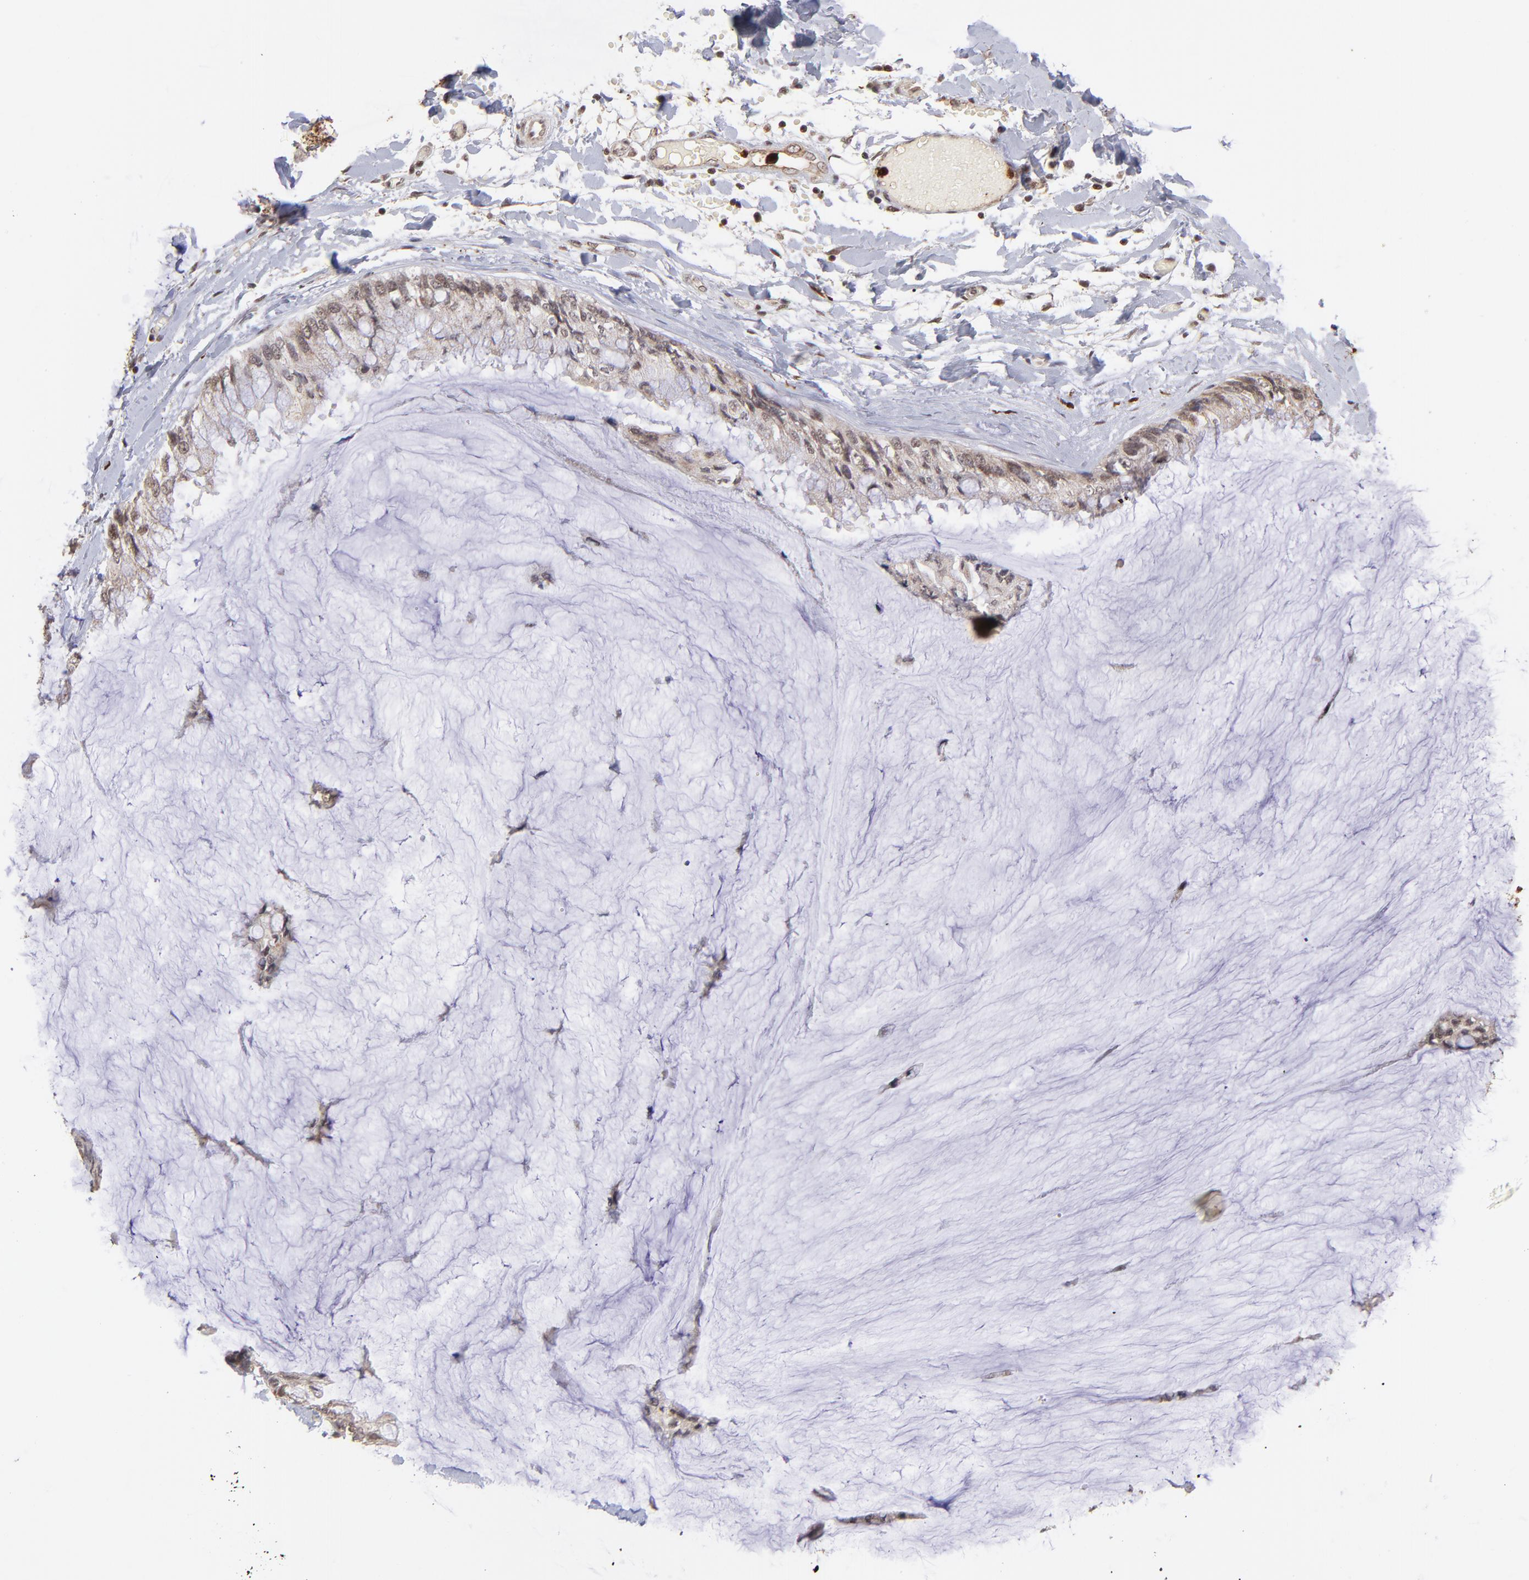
{"staining": {"intensity": "moderate", "quantity": ">75%", "location": "cytoplasmic/membranous,nuclear"}, "tissue": "ovarian cancer", "cell_type": "Tumor cells", "image_type": "cancer", "snomed": [{"axis": "morphology", "description": "Cystadenocarcinoma, mucinous, NOS"}, {"axis": "topography", "description": "Ovary"}], "caption": "A high-resolution photomicrograph shows immunohistochemistry (IHC) staining of ovarian mucinous cystadenocarcinoma, which demonstrates moderate cytoplasmic/membranous and nuclear positivity in approximately >75% of tumor cells.", "gene": "ZFX", "patient": {"sex": "female", "age": 39}}